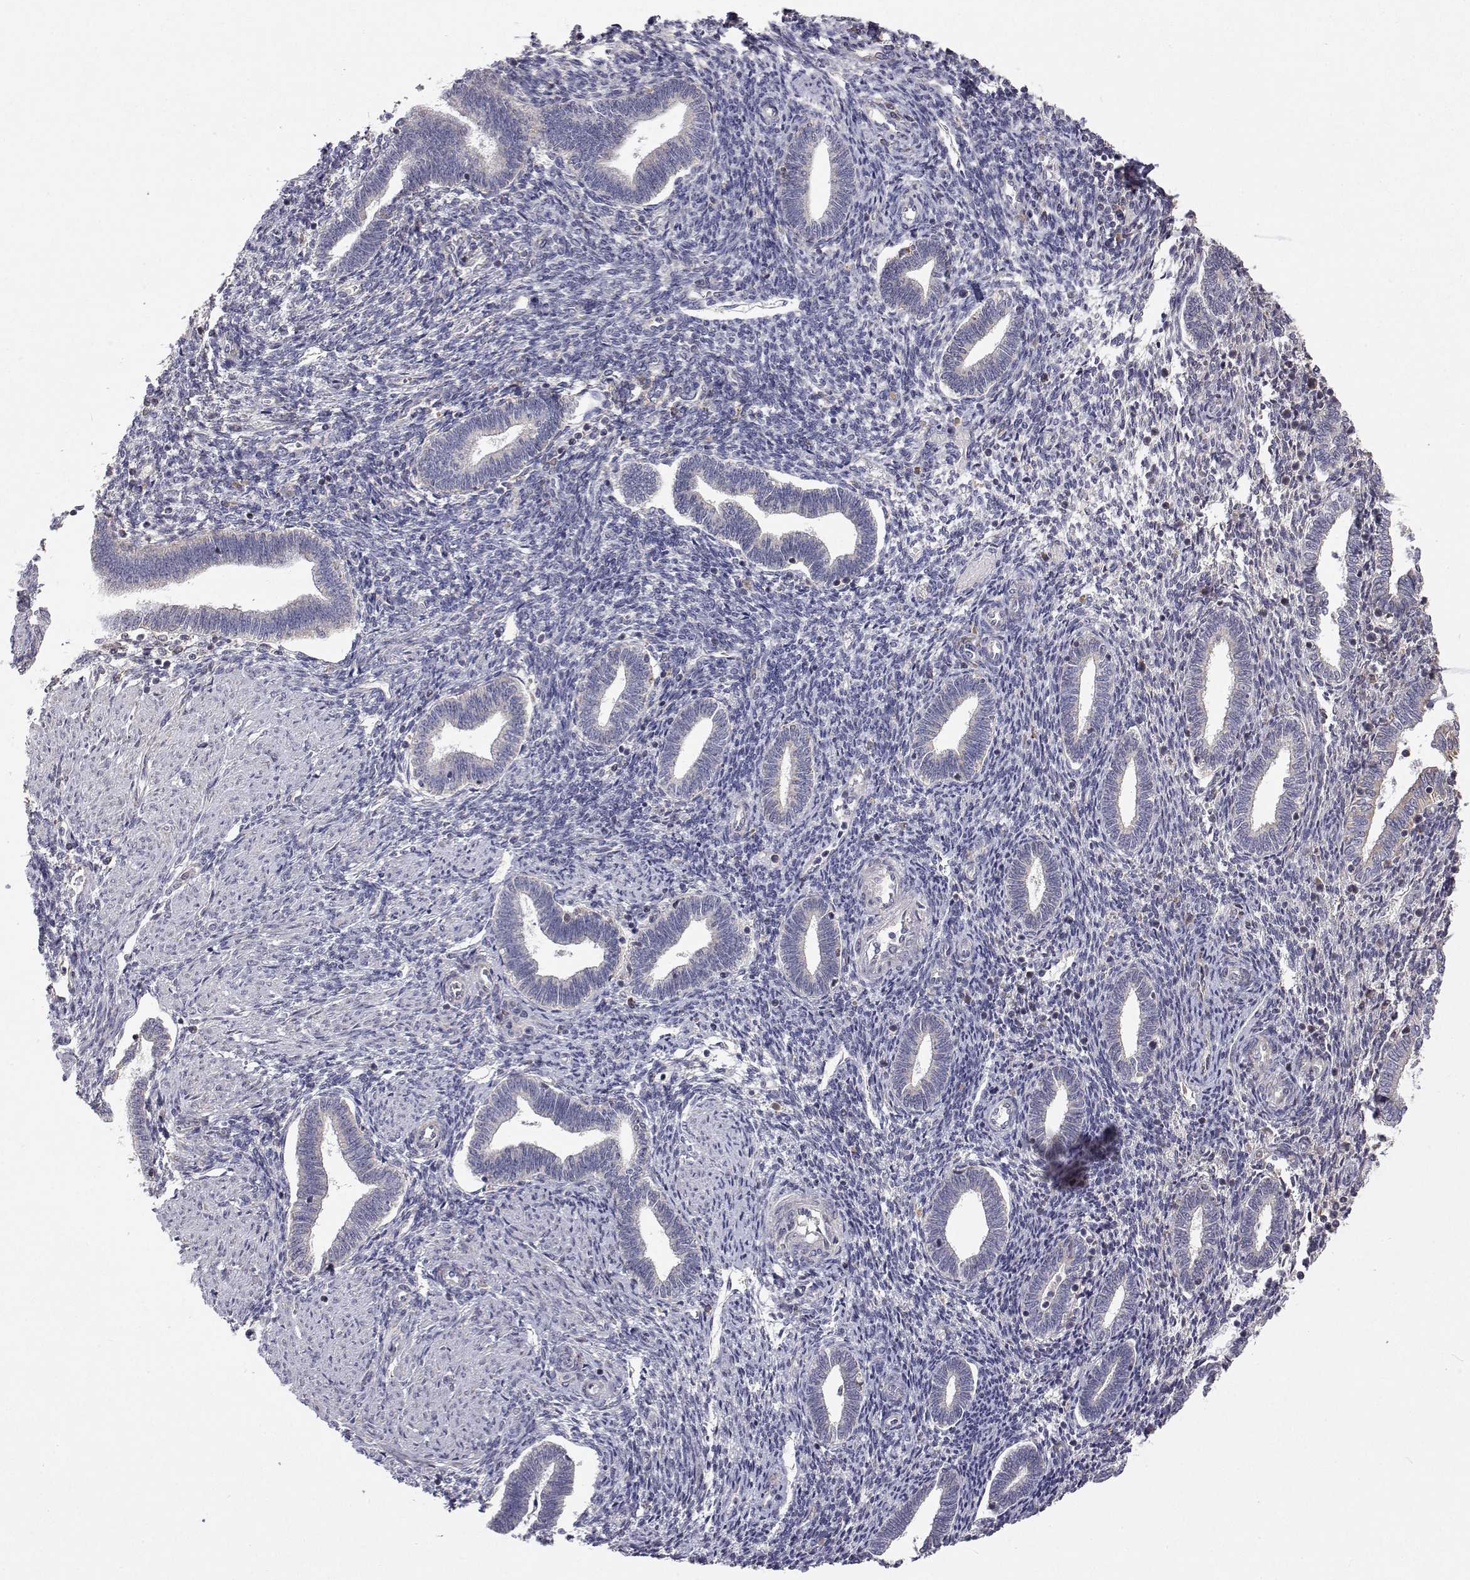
{"staining": {"intensity": "weak", "quantity": "<25%", "location": "cytoplasmic/membranous"}, "tissue": "endometrium", "cell_type": "Cells in endometrial stroma", "image_type": "normal", "snomed": [{"axis": "morphology", "description": "Normal tissue, NOS"}, {"axis": "topography", "description": "Endometrium"}], "caption": "The image demonstrates no significant staining in cells in endometrial stroma of endometrium. (DAB immunohistochemistry, high magnification).", "gene": "MRPL3", "patient": {"sex": "female", "age": 42}}